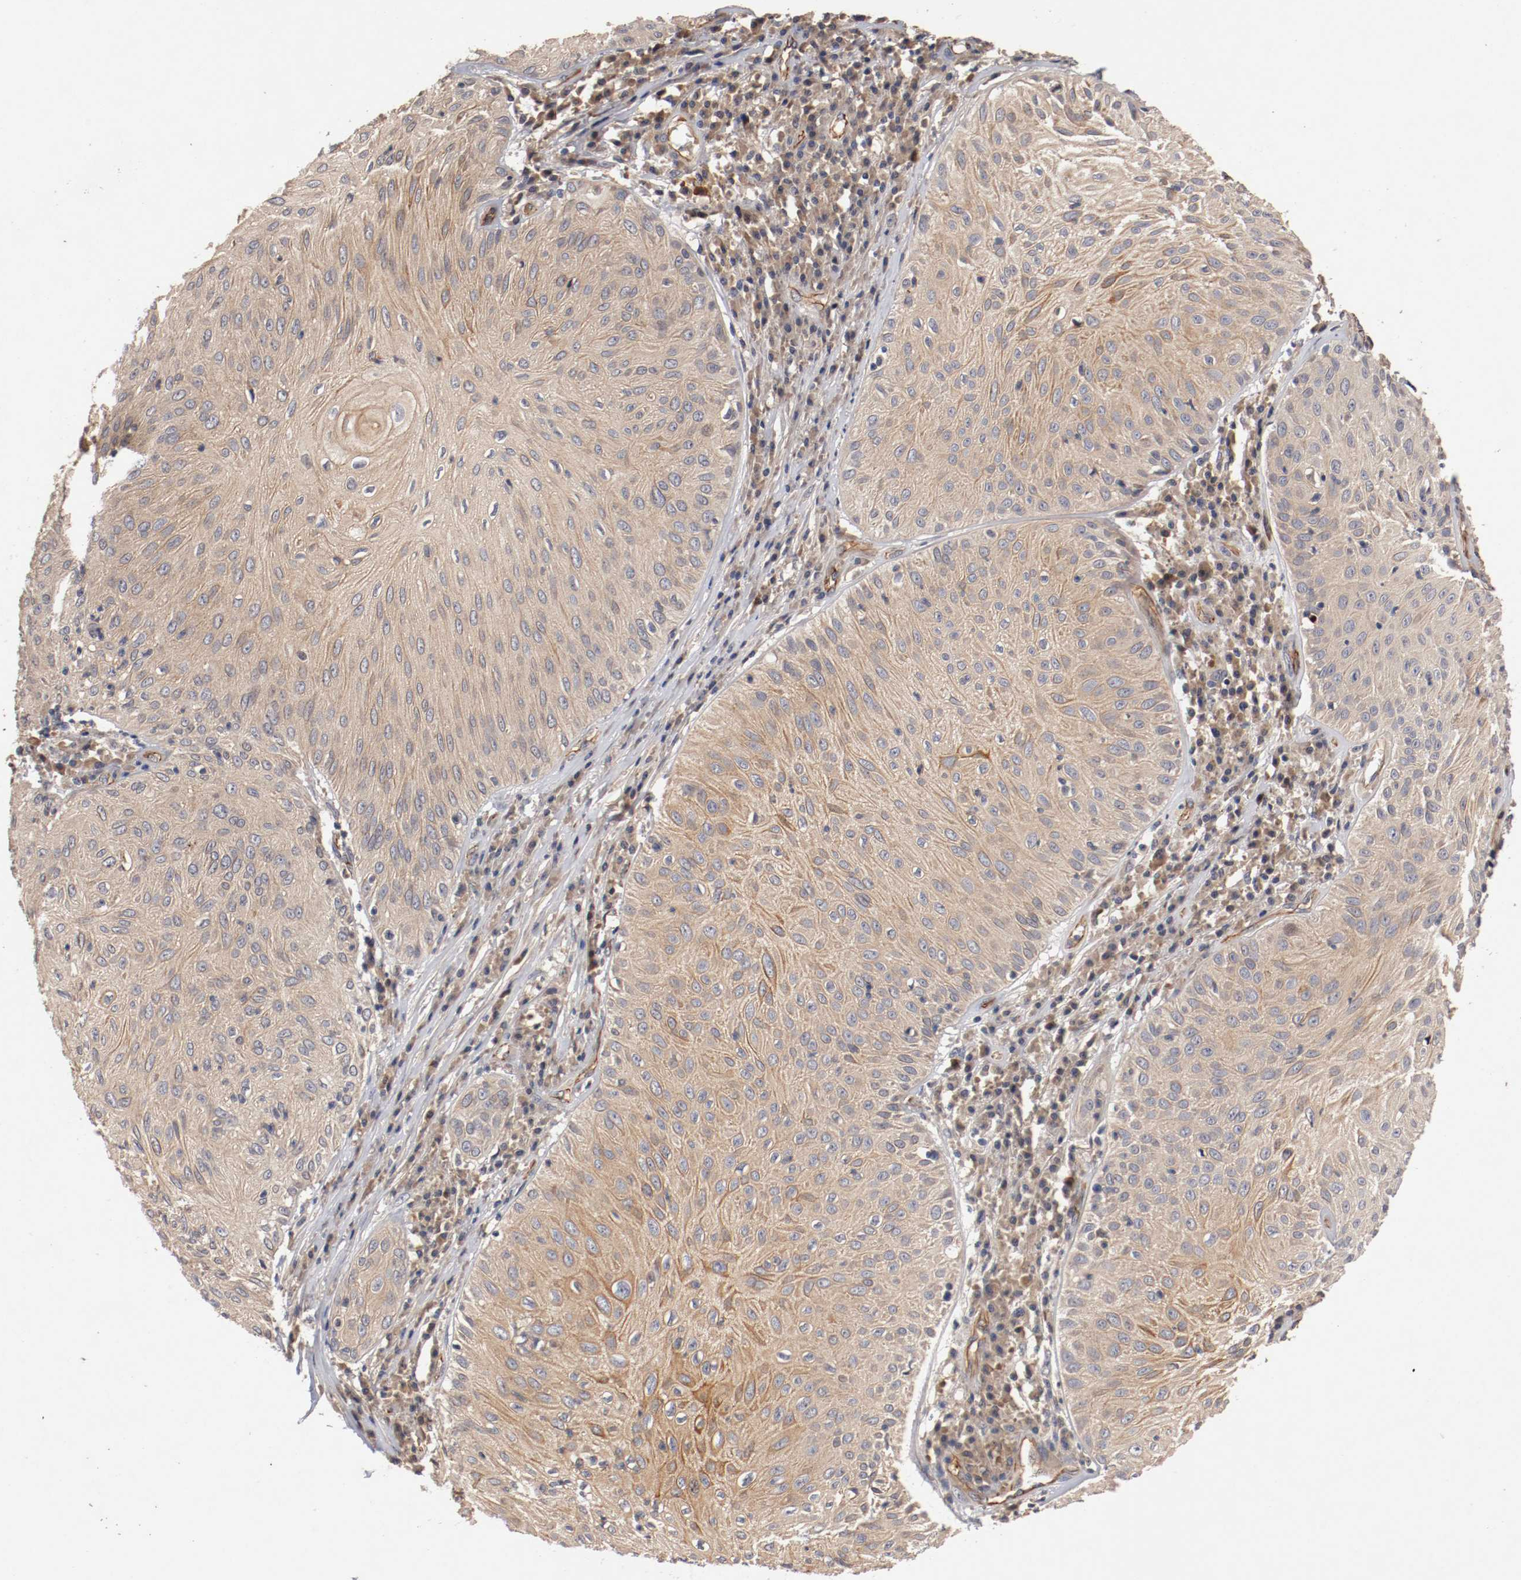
{"staining": {"intensity": "weak", "quantity": ">75%", "location": "cytoplasmic/membranous"}, "tissue": "skin cancer", "cell_type": "Tumor cells", "image_type": "cancer", "snomed": [{"axis": "morphology", "description": "Squamous cell carcinoma, NOS"}, {"axis": "topography", "description": "Skin"}], "caption": "Protein expression analysis of skin cancer (squamous cell carcinoma) reveals weak cytoplasmic/membranous expression in about >75% of tumor cells.", "gene": "TYK2", "patient": {"sex": "male", "age": 65}}